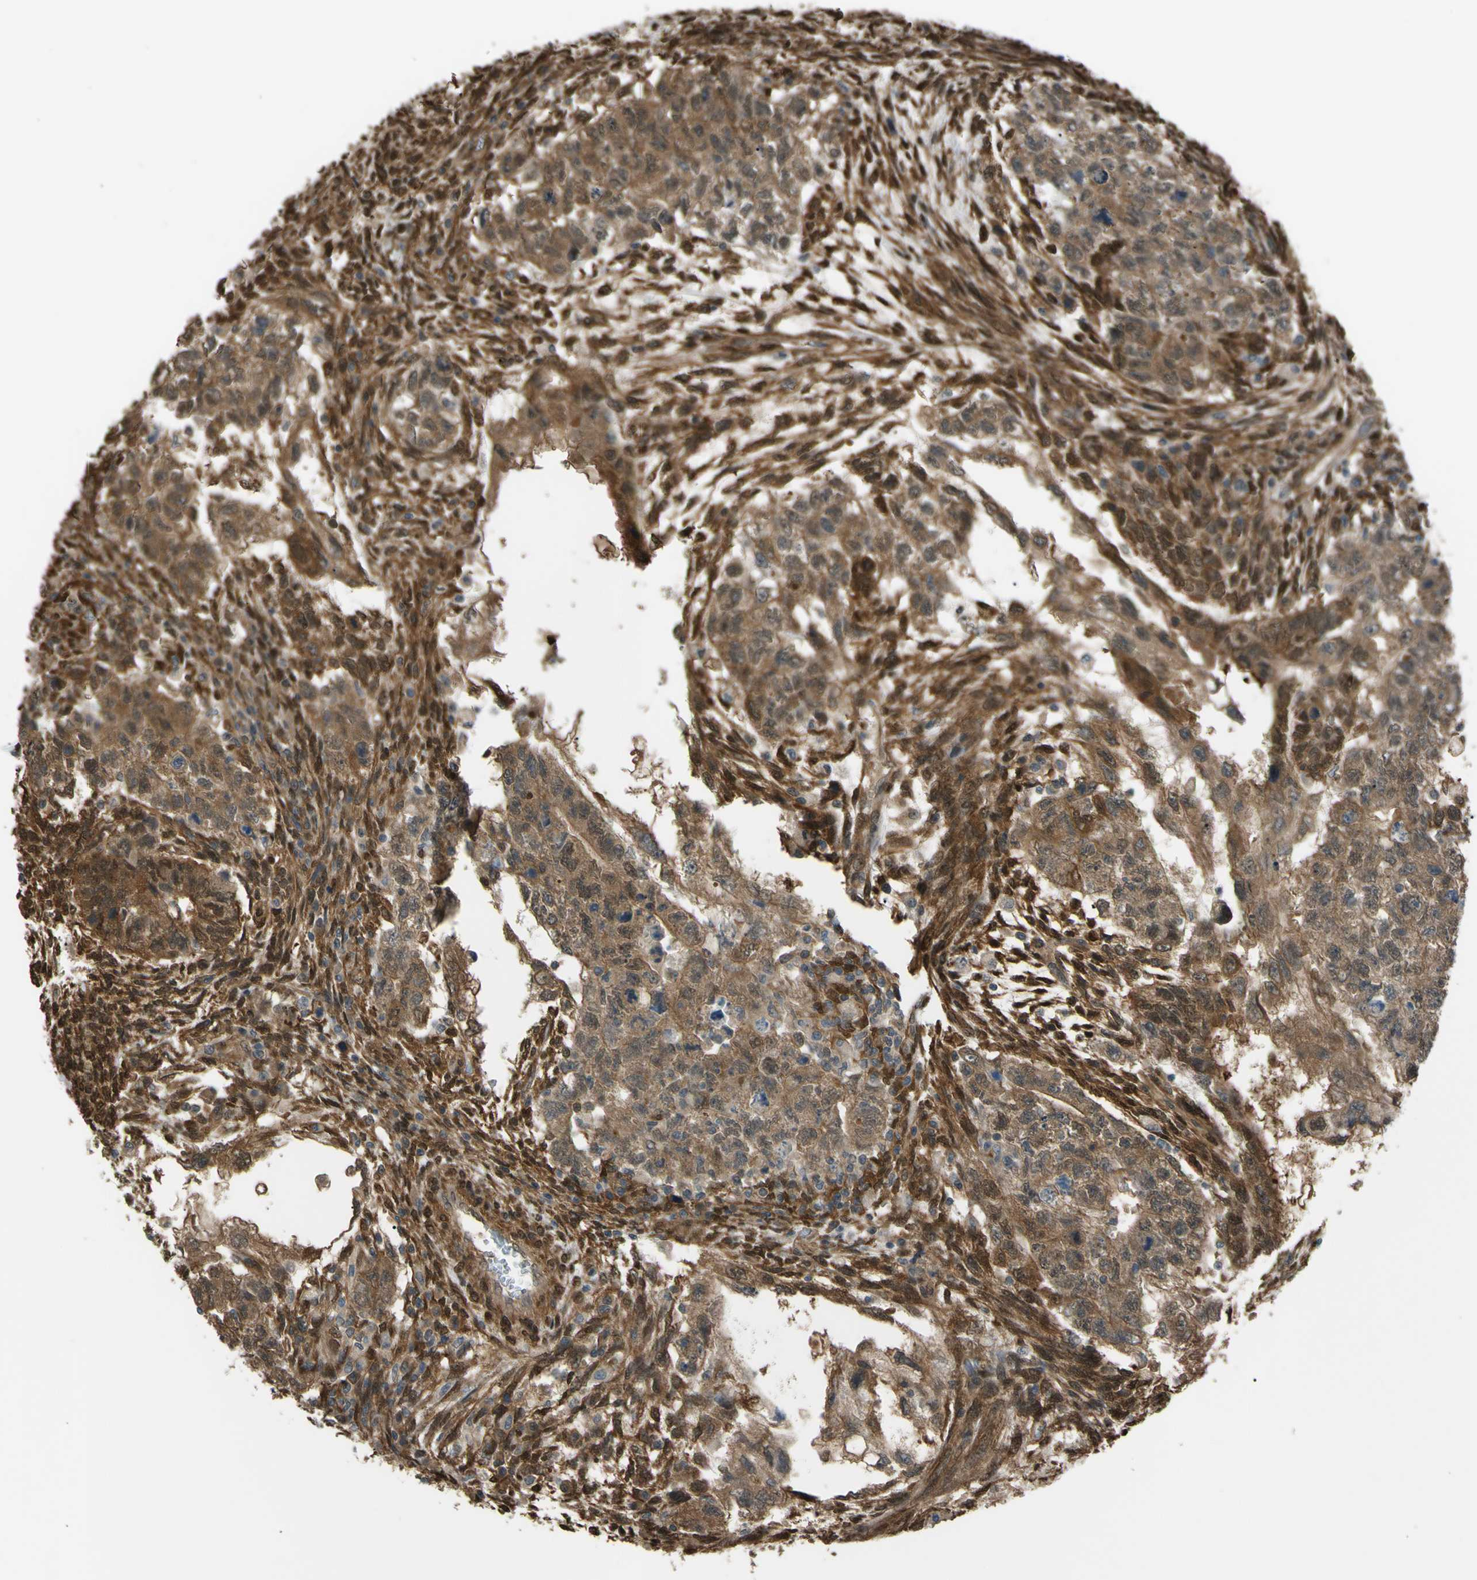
{"staining": {"intensity": "strong", "quantity": ">75%", "location": "cytoplasmic/membranous"}, "tissue": "testis cancer", "cell_type": "Tumor cells", "image_type": "cancer", "snomed": [{"axis": "morphology", "description": "Normal tissue, NOS"}, {"axis": "morphology", "description": "Carcinoma, Embryonal, NOS"}, {"axis": "topography", "description": "Testis"}], "caption": "DAB (3,3'-diaminobenzidine) immunohistochemical staining of human embryonal carcinoma (testis) shows strong cytoplasmic/membranous protein expression in approximately >75% of tumor cells. (DAB (3,3'-diaminobenzidine) IHC, brown staining for protein, blue staining for nuclei).", "gene": "YWHAQ", "patient": {"sex": "male", "age": 36}}